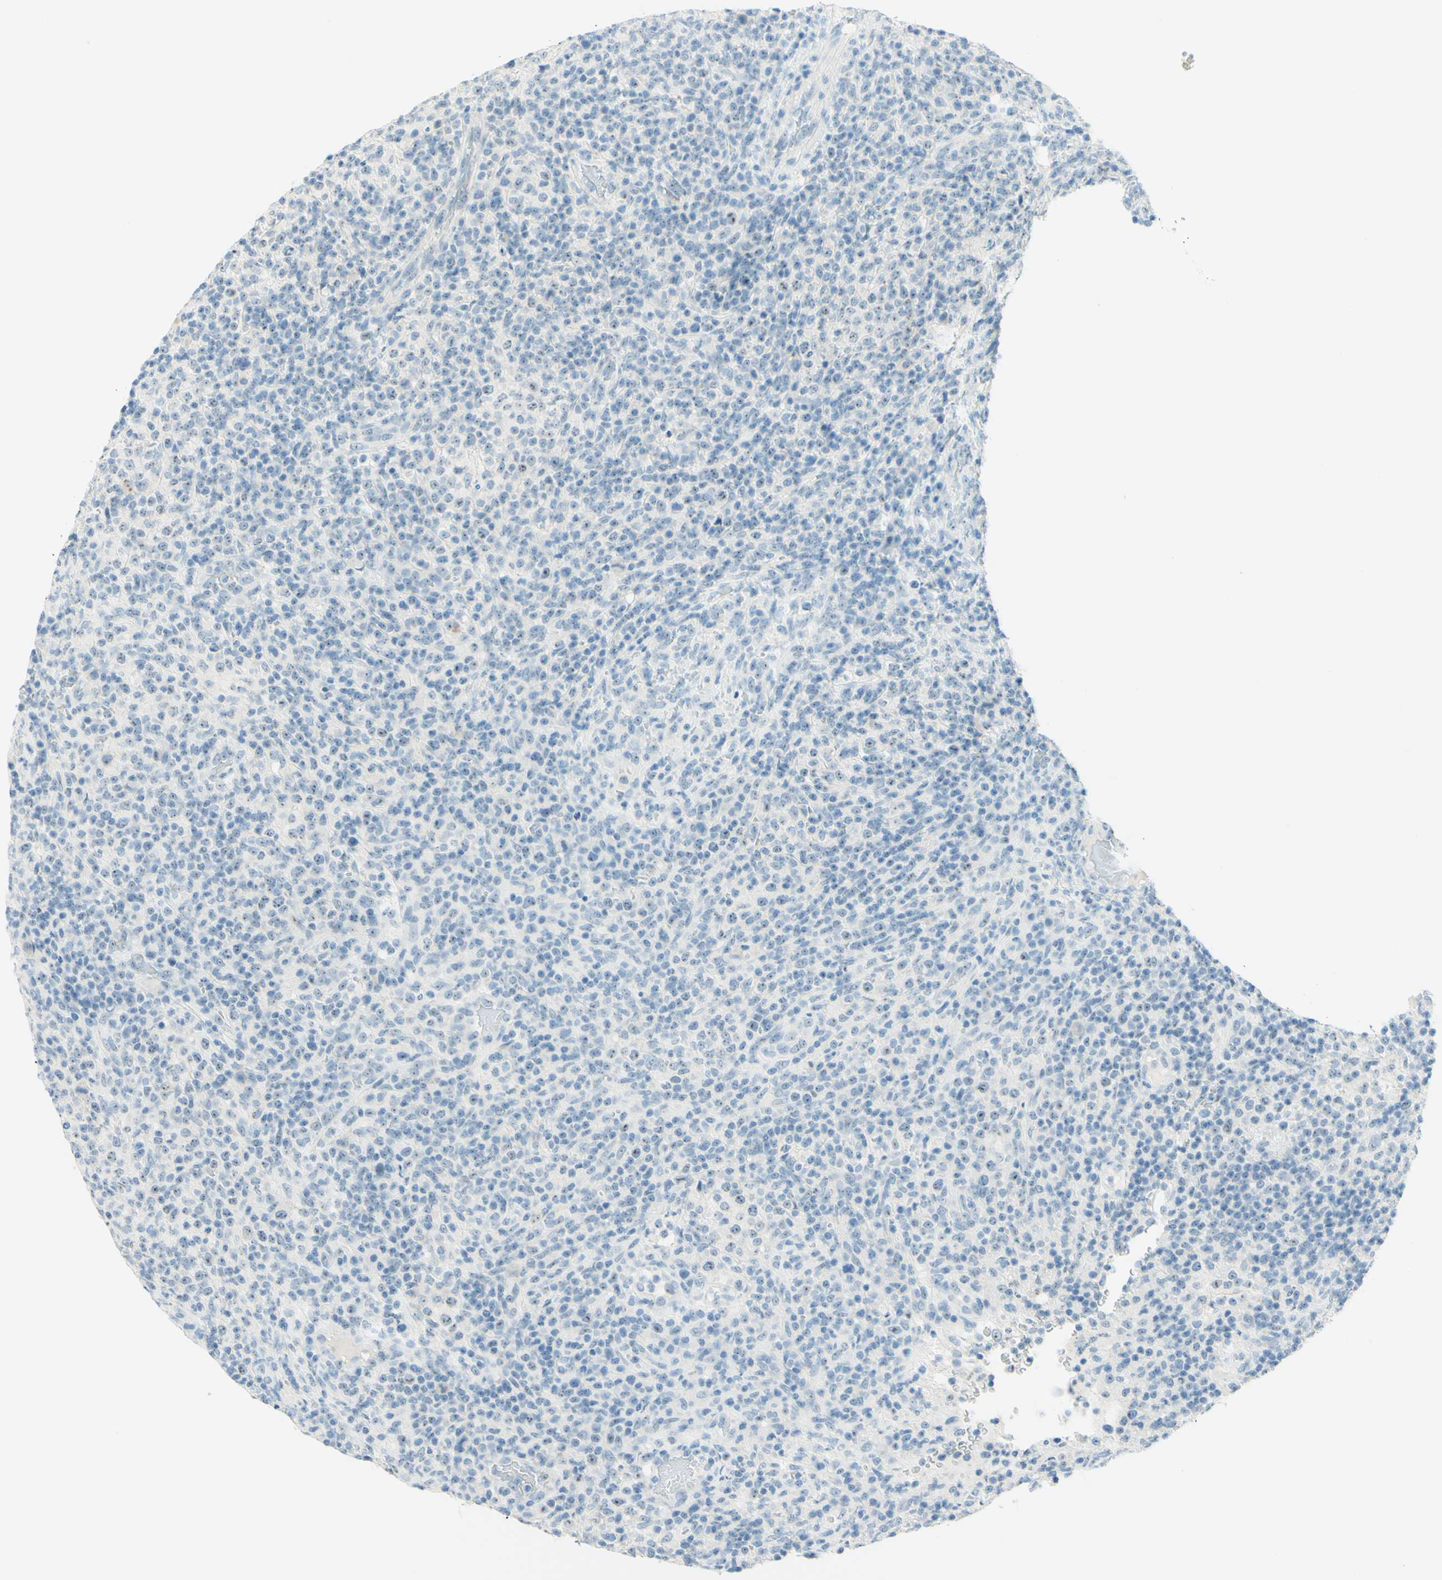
{"staining": {"intensity": "negative", "quantity": "none", "location": "none"}, "tissue": "lymphoma", "cell_type": "Tumor cells", "image_type": "cancer", "snomed": [{"axis": "morphology", "description": "Malignant lymphoma, non-Hodgkin's type, High grade"}, {"axis": "topography", "description": "Lymph node"}], "caption": "Human lymphoma stained for a protein using immunohistochemistry displays no expression in tumor cells.", "gene": "FMR1NB", "patient": {"sex": "female", "age": 76}}